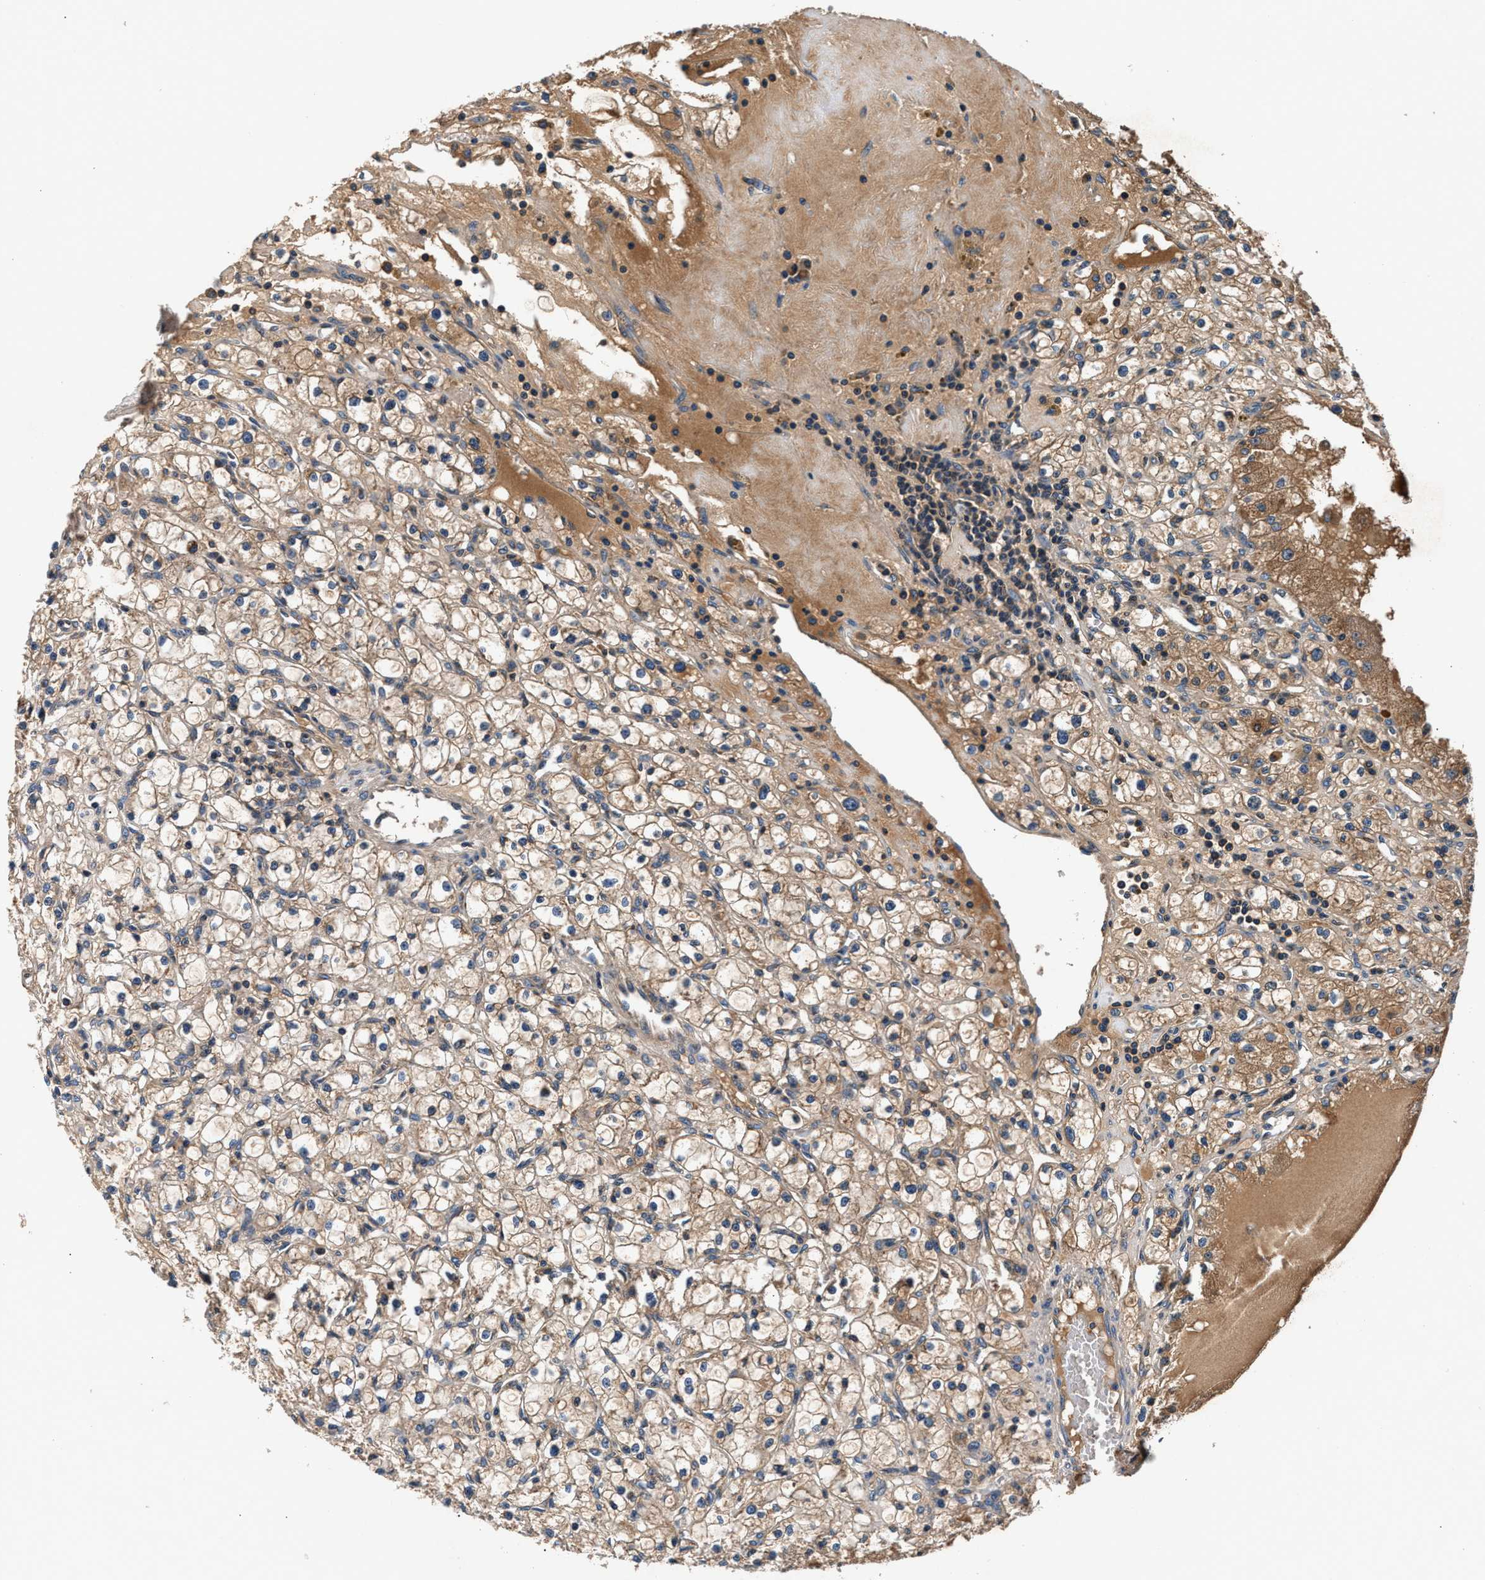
{"staining": {"intensity": "weak", "quantity": ">75%", "location": "cytoplasmic/membranous"}, "tissue": "renal cancer", "cell_type": "Tumor cells", "image_type": "cancer", "snomed": [{"axis": "morphology", "description": "Adenocarcinoma, NOS"}, {"axis": "topography", "description": "Kidney"}], "caption": "Immunohistochemical staining of human renal adenocarcinoma exhibits weak cytoplasmic/membranous protein positivity in approximately >75% of tumor cells. The staining was performed using DAB (3,3'-diaminobenzidine) to visualize the protein expression in brown, while the nuclei were stained in blue with hematoxylin (Magnification: 20x).", "gene": "IMMT", "patient": {"sex": "male", "age": 56}}